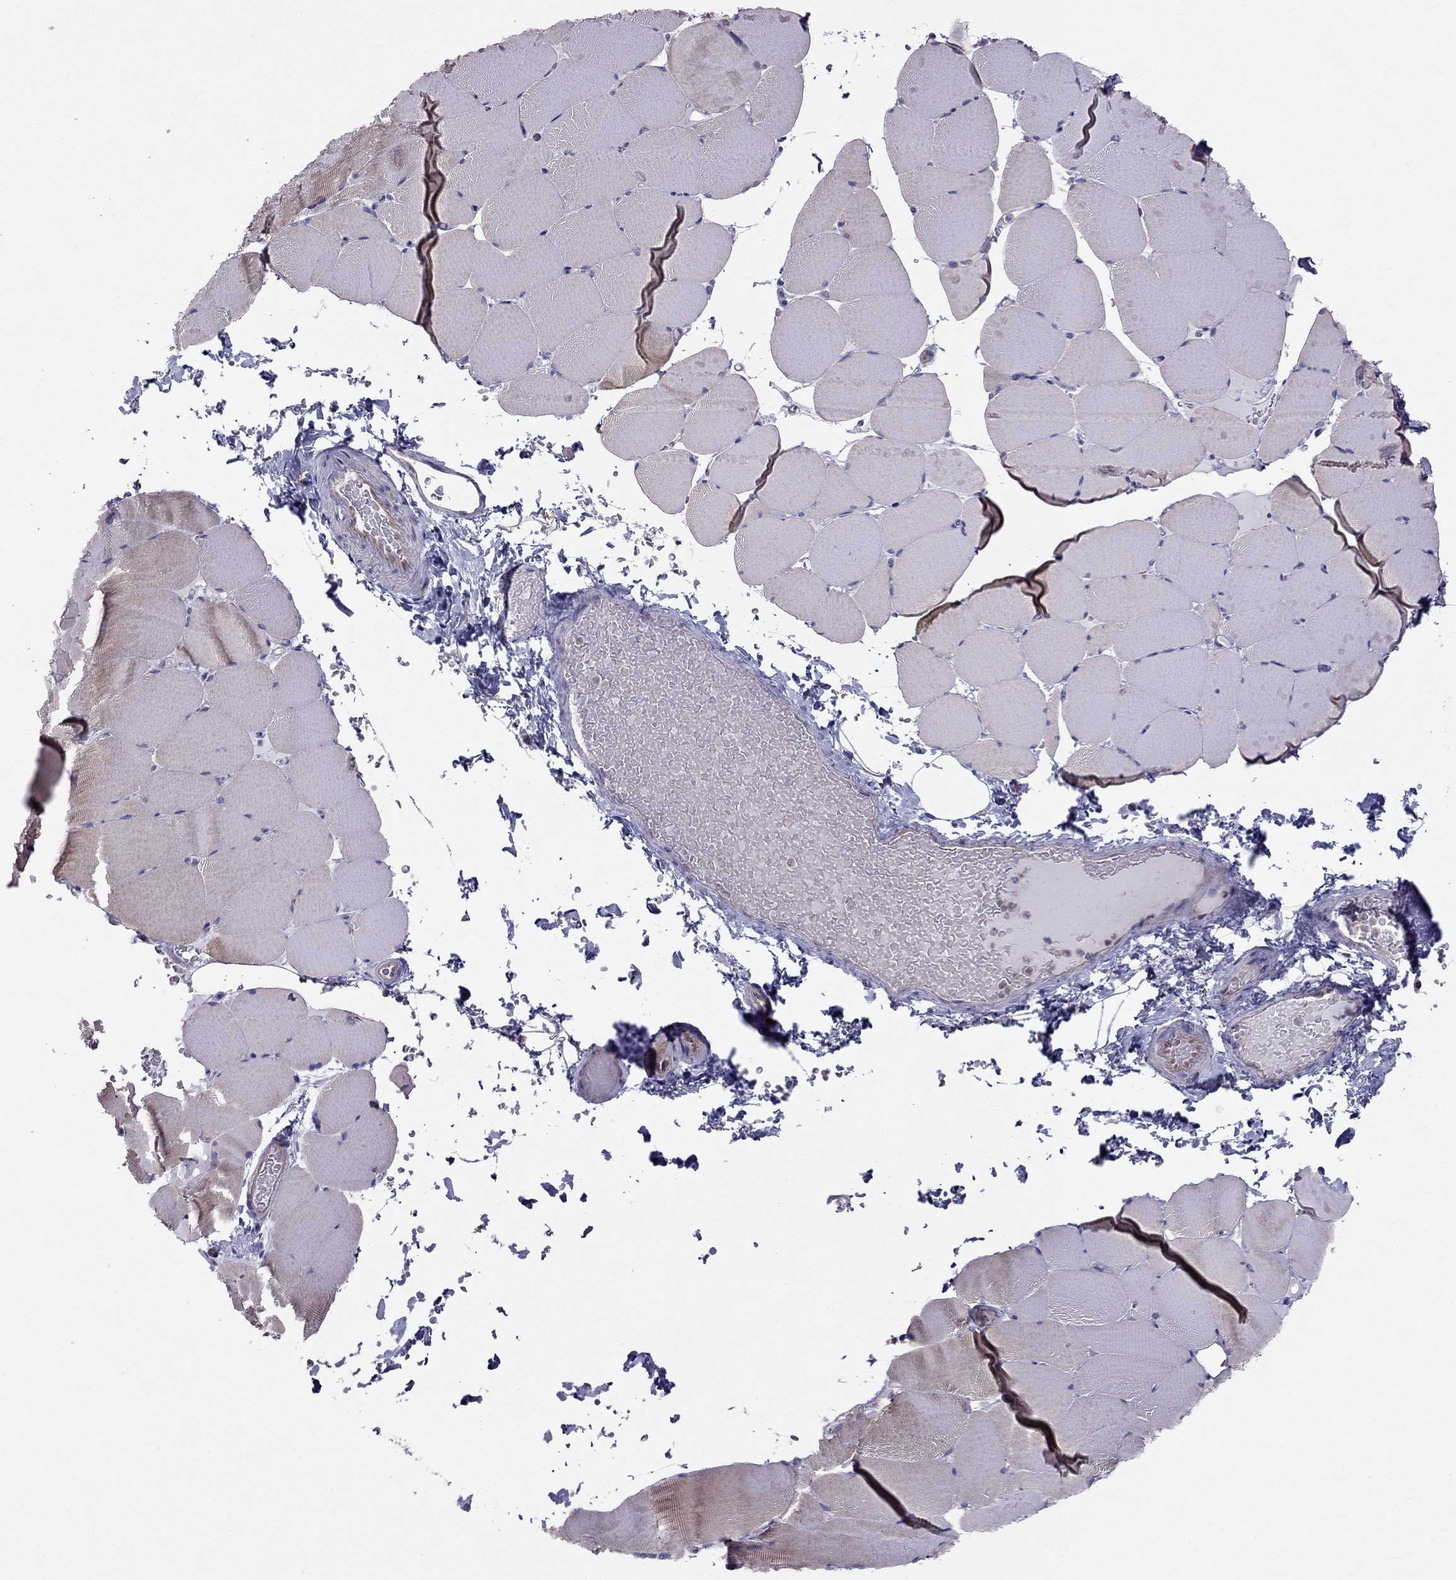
{"staining": {"intensity": "negative", "quantity": "none", "location": "none"}, "tissue": "skeletal muscle", "cell_type": "Myocytes", "image_type": "normal", "snomed": [{"axis": "morphology", "description": "Normal tissue, NOS"}, {"axis": "topography", "description": "Skeletal muscle"}], "caption": "A histopathology image of human skeletal muscle is negative for staining in myocytes.", "gene": "ENOX1", "patient": {"sex": "female", "age": 37}}